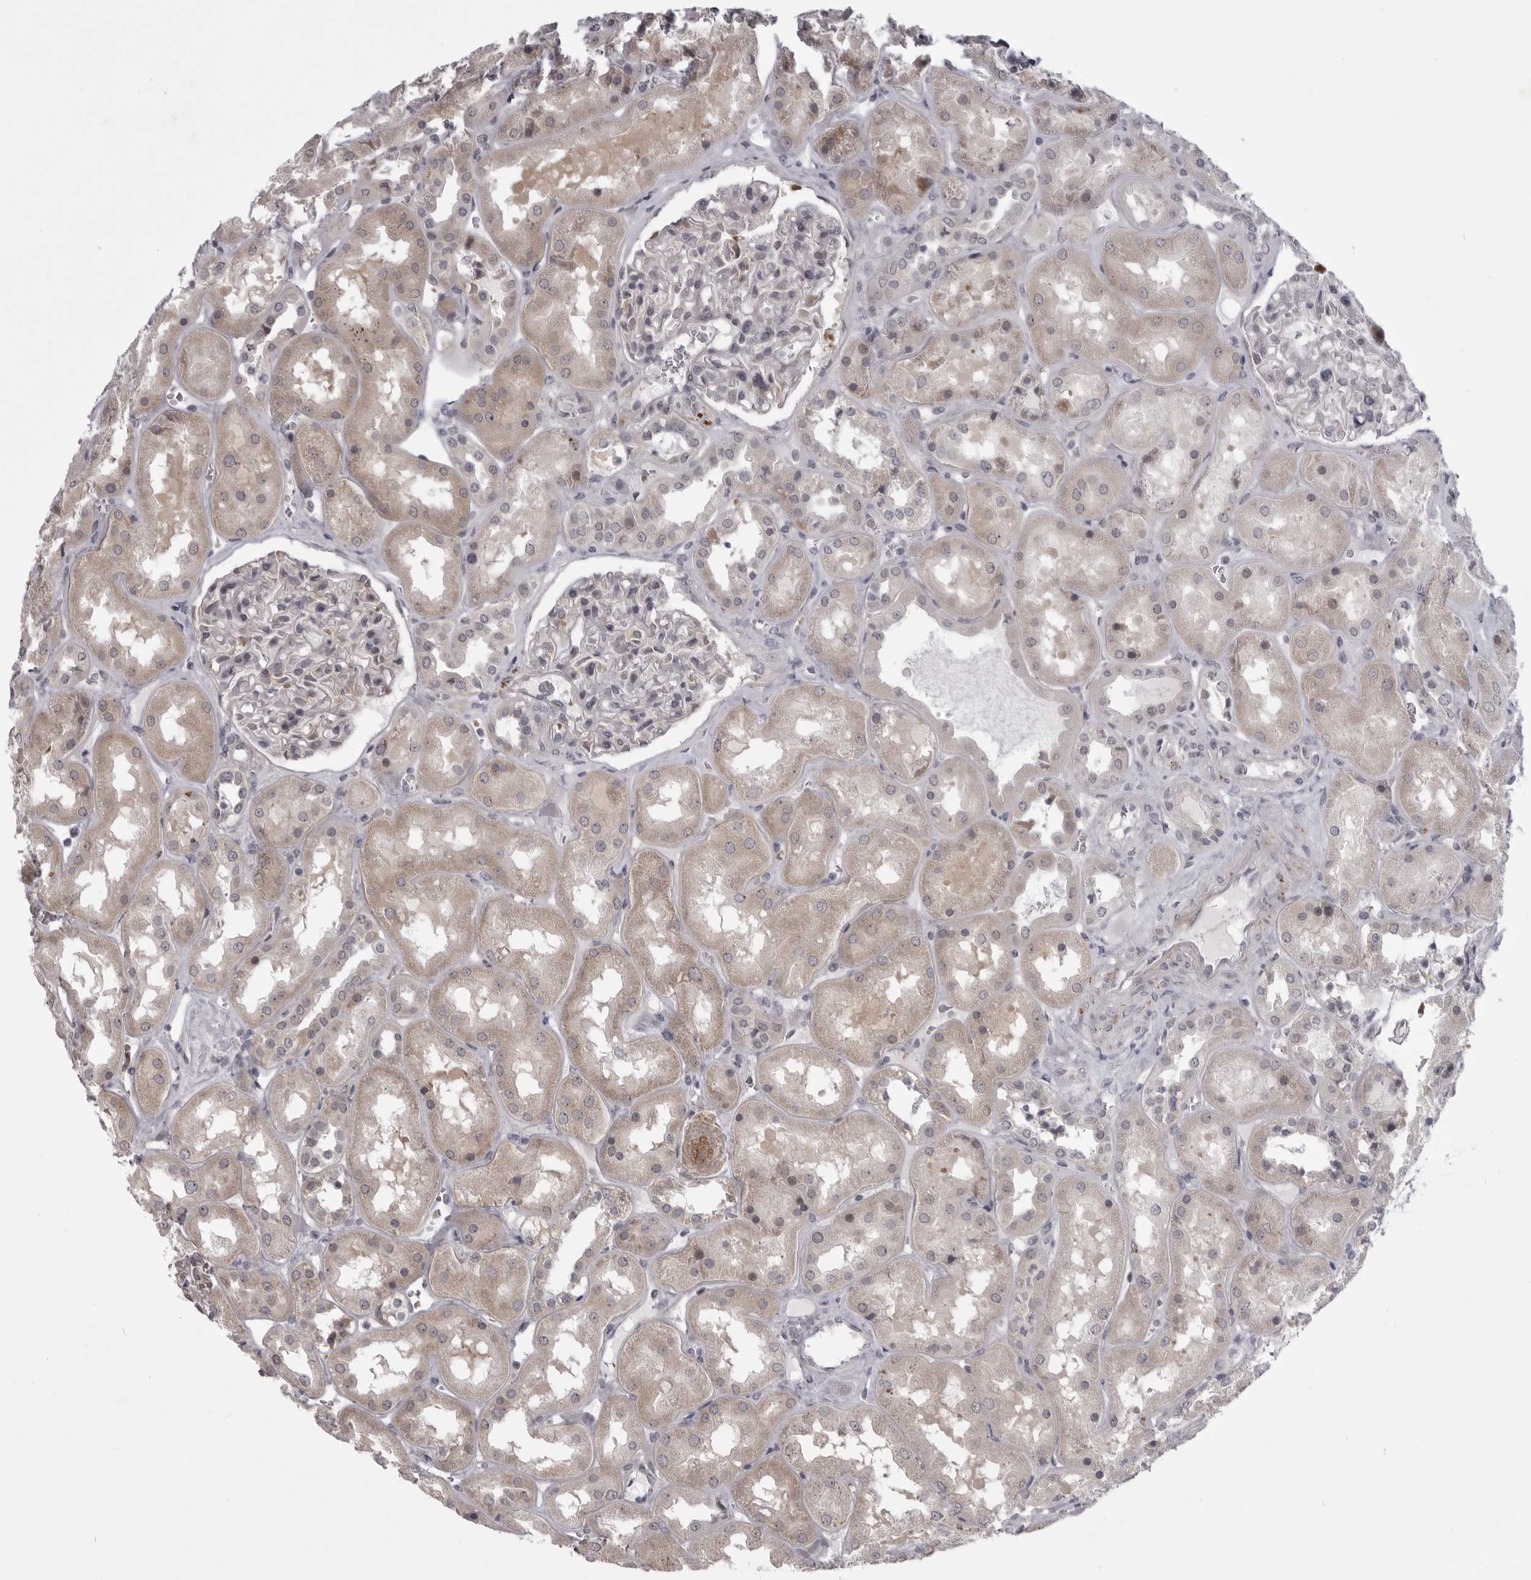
{"staining": {"intensity": "weak", "quantity": "<25%", "location": "cytoplasmic/membranous"}, "tissue": "kidney", "cell_type": "Cells in glomeruli", "image_type": "normal", "snomed": [{"axis": "morphology", "description": "Normal tissue, NOS"}, {"axis": "topography", "description": "Kidney"}], "caption": "The image shows no significant staining in cells in glomeruli of kidney. Nuclei are stained in blue.", "gene": "EPHA10", "patient": {"sex": "male", "age": 70}}